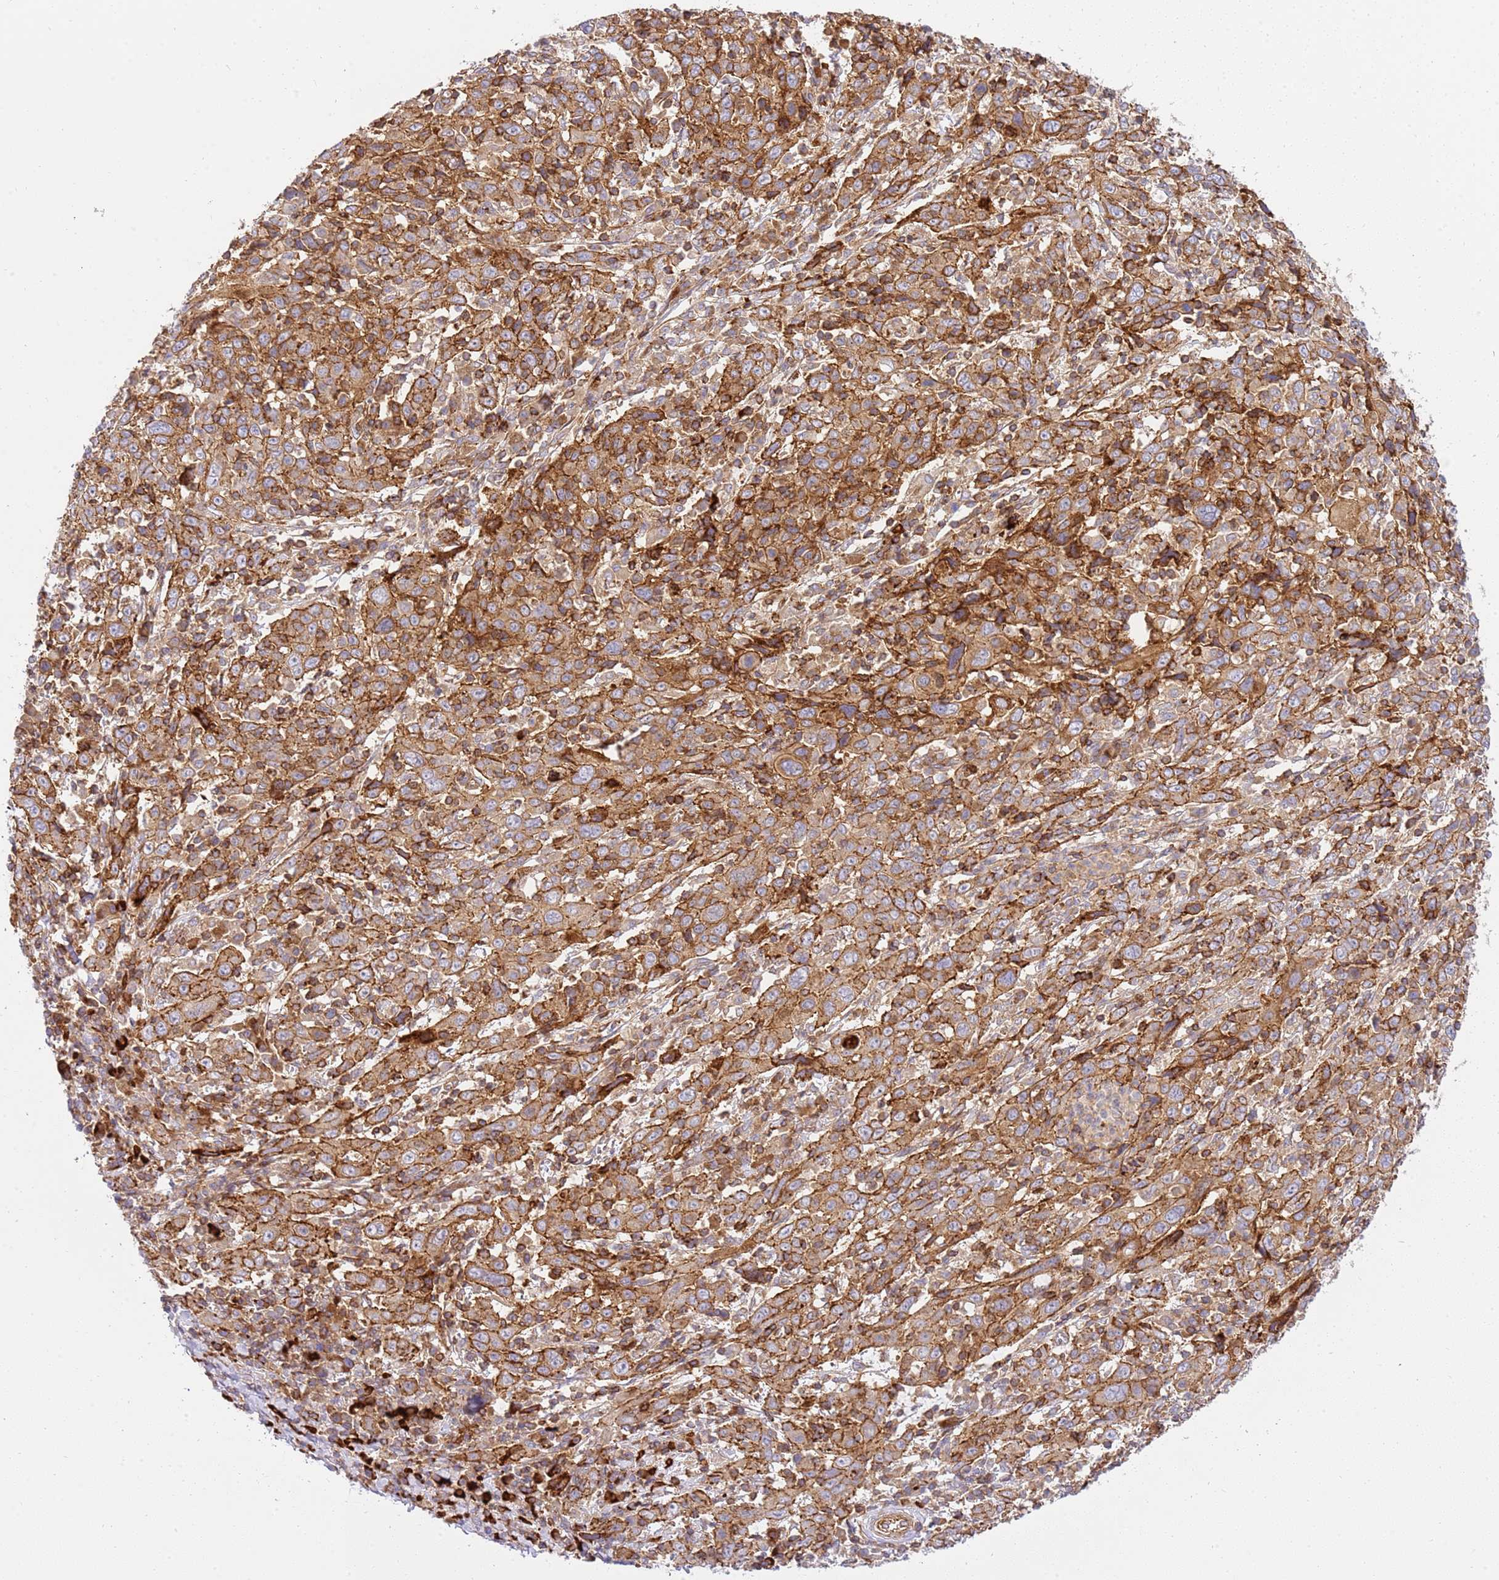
{"staining": {"intensity": "strong", "quantity": ">75%", "location": "cytoplasmic/membranous"}, "tissue": "cervical cancer", "cell_type": "Tumor cells", "image_type": "cancer", "snomed": [{"axis": "morphology", "description": "Squamous cell carcinoma, NOS"}, {"axis": "topography", "description": "Cervix"}], "caption": "Protein analysis of cervical squamous cell carcinoma tissue demonstrates strong cytoplasmic/membranous staining in about >75% of tumor cells.", "gene": "EFCAB8", "patient": {"sex": "female", "age": 46}}